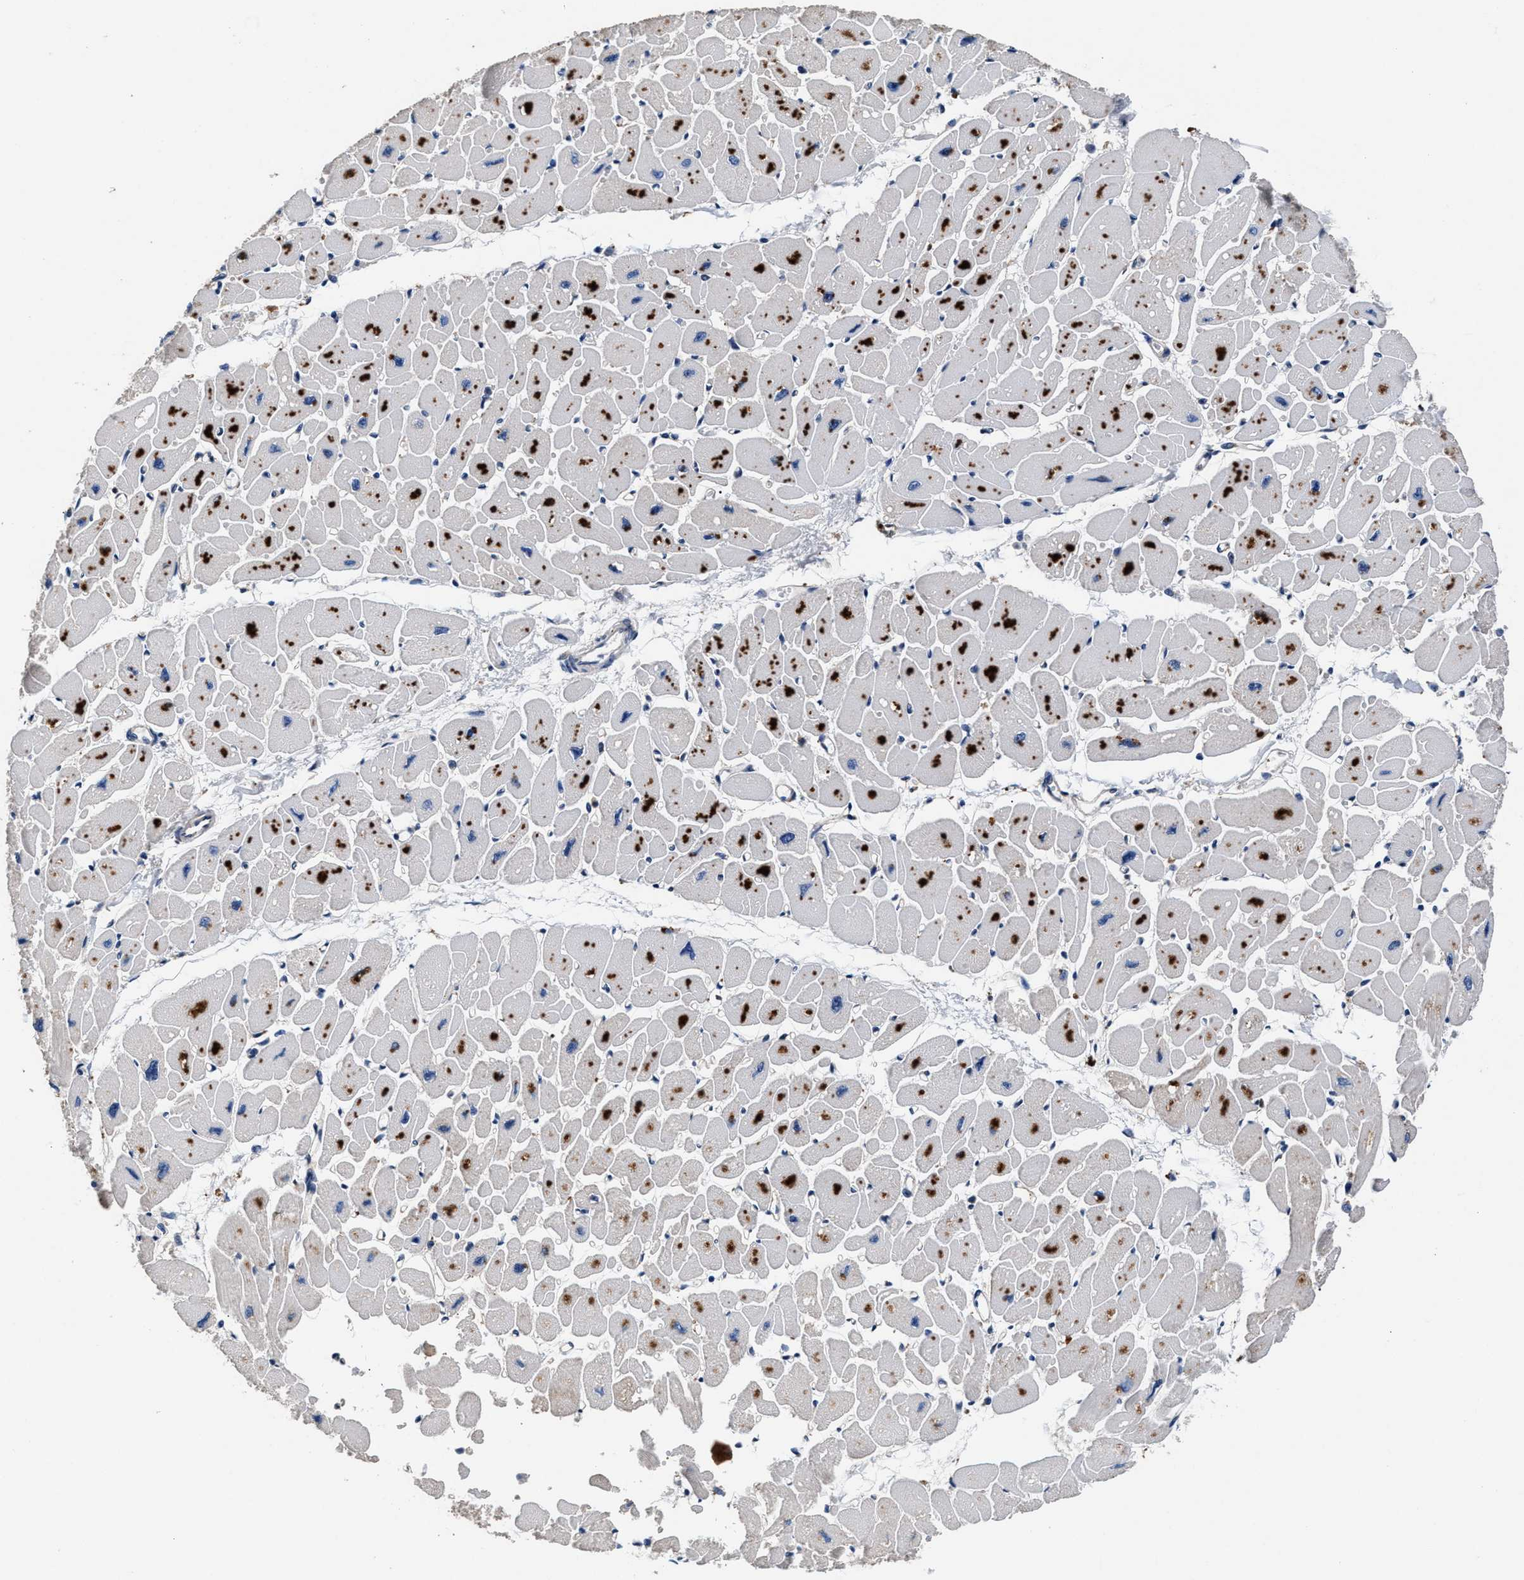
{"staining": {"intensity": "moderate", "quantity": "25%-75%", "location": "cytoplasmic/membranous"}, "tissue": "heart muscle", "cell_type": "Cardiomyocytes", "image_type": "normal", "snomed": [{"axis": "morphology", "description": "Normal tissue, NOS"}, {"axis": "topography", "description": "Heart"}], "caption": "Protein staining of unremarkable heart muscle exhibits moderate cytoplasmic/membranous positivity in approximately 25%-75% of cardiomyocytes. The staining is performed using DAB brown chromogen to label protein expression. The nuclei are counter-stained blue using hematoxylin.", "gene": "SH3GL1", "patient": {"sex": "female", "age": 54}}